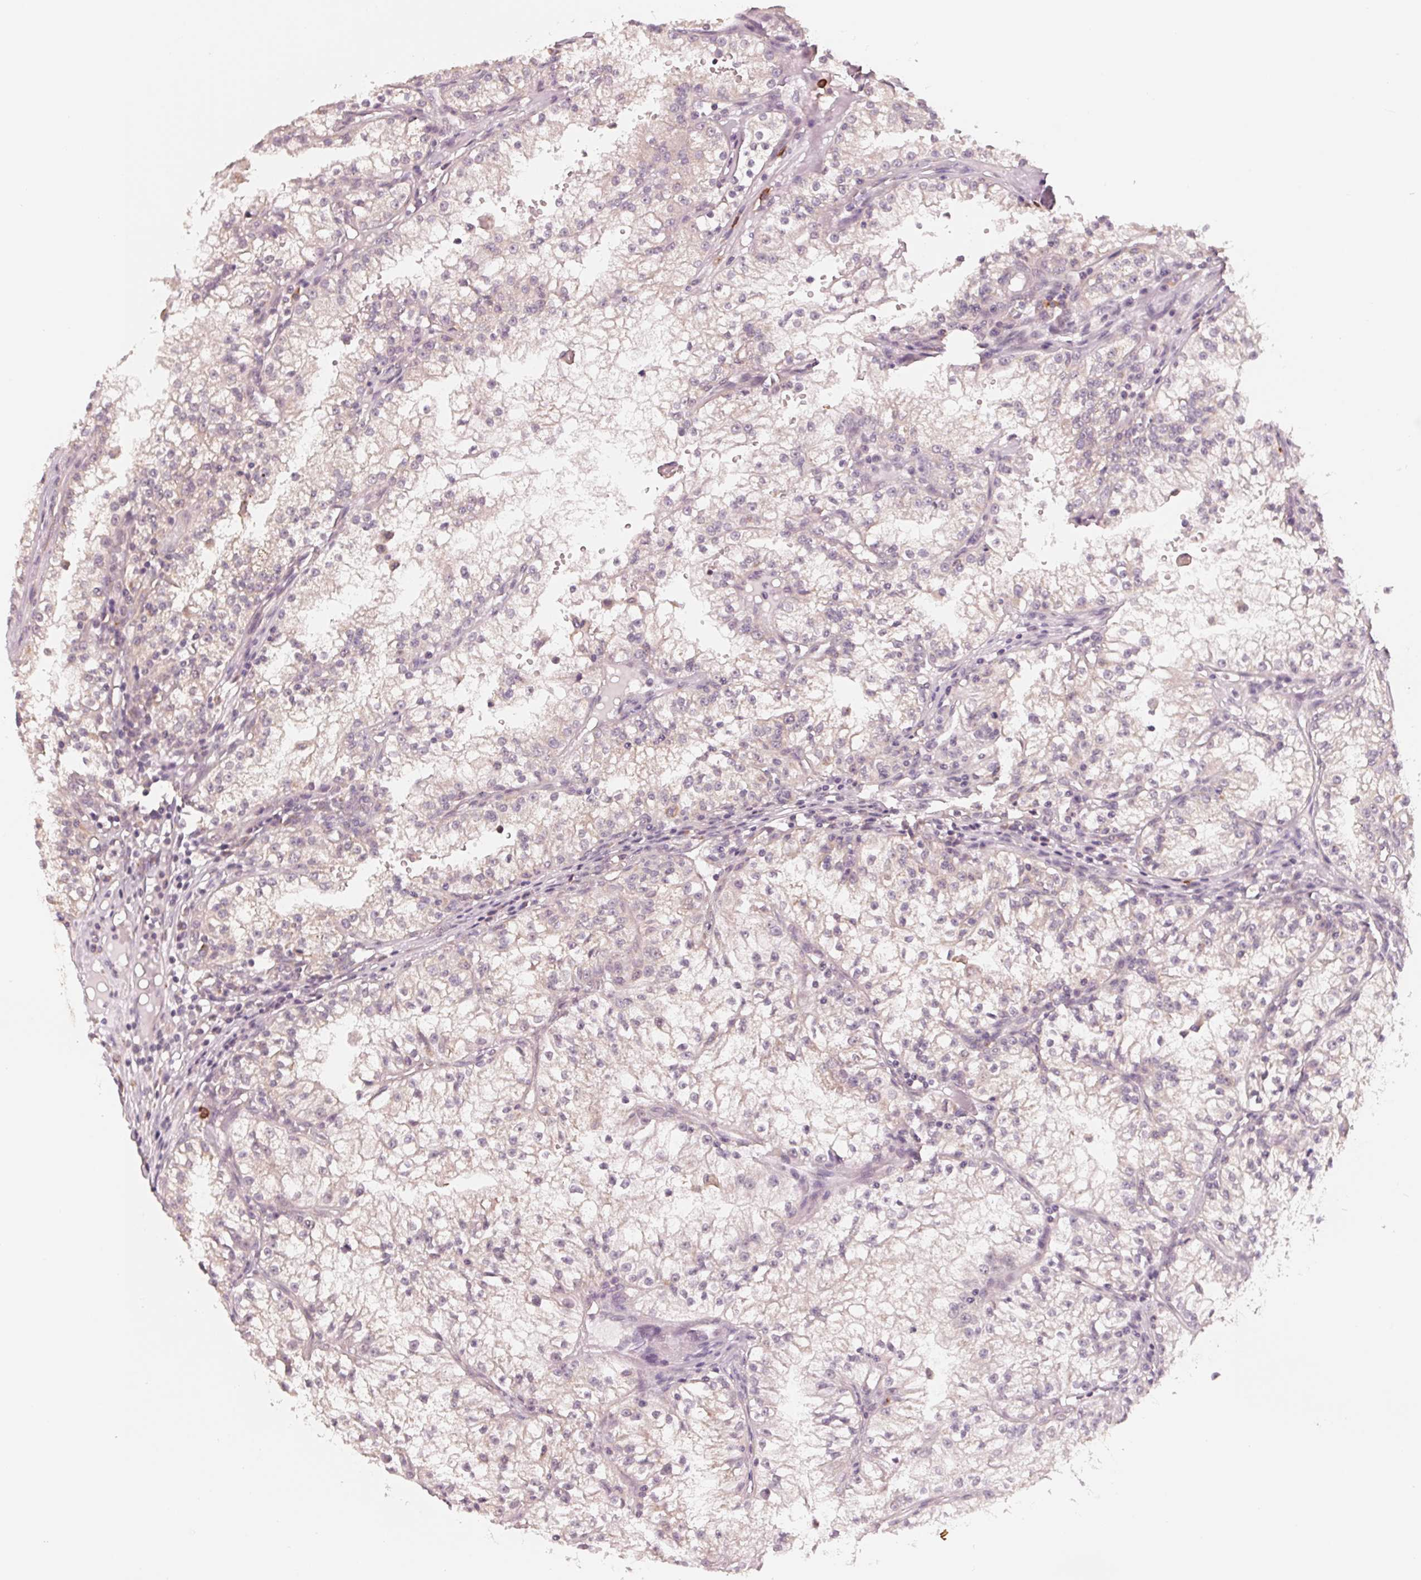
{"staining": {"intensity": "negative", "quantity": "none", "location": "none"}, "tissue": "renal cancer", "cell_type": "Tumor cells", "image_type": "cancer", "snomed": [{"axis": "morphology", "description": "Adenocarcinoma, NOS"}, {"axis": "topography", "description": "Kidney"}], "caption": "Immunohistochemistry (IHC) photomicrograph of neoplastic tissue: human renal cancer (adenocarcinoma) stained with DAB (3,3'-diaminobenzidine) demonstrates no significant protein positivity in tumor cells. (DAB immunohistochemistry, high magnification).", "gene": "GIGYF2", "patient": {"sex": "male", "age": 36}}